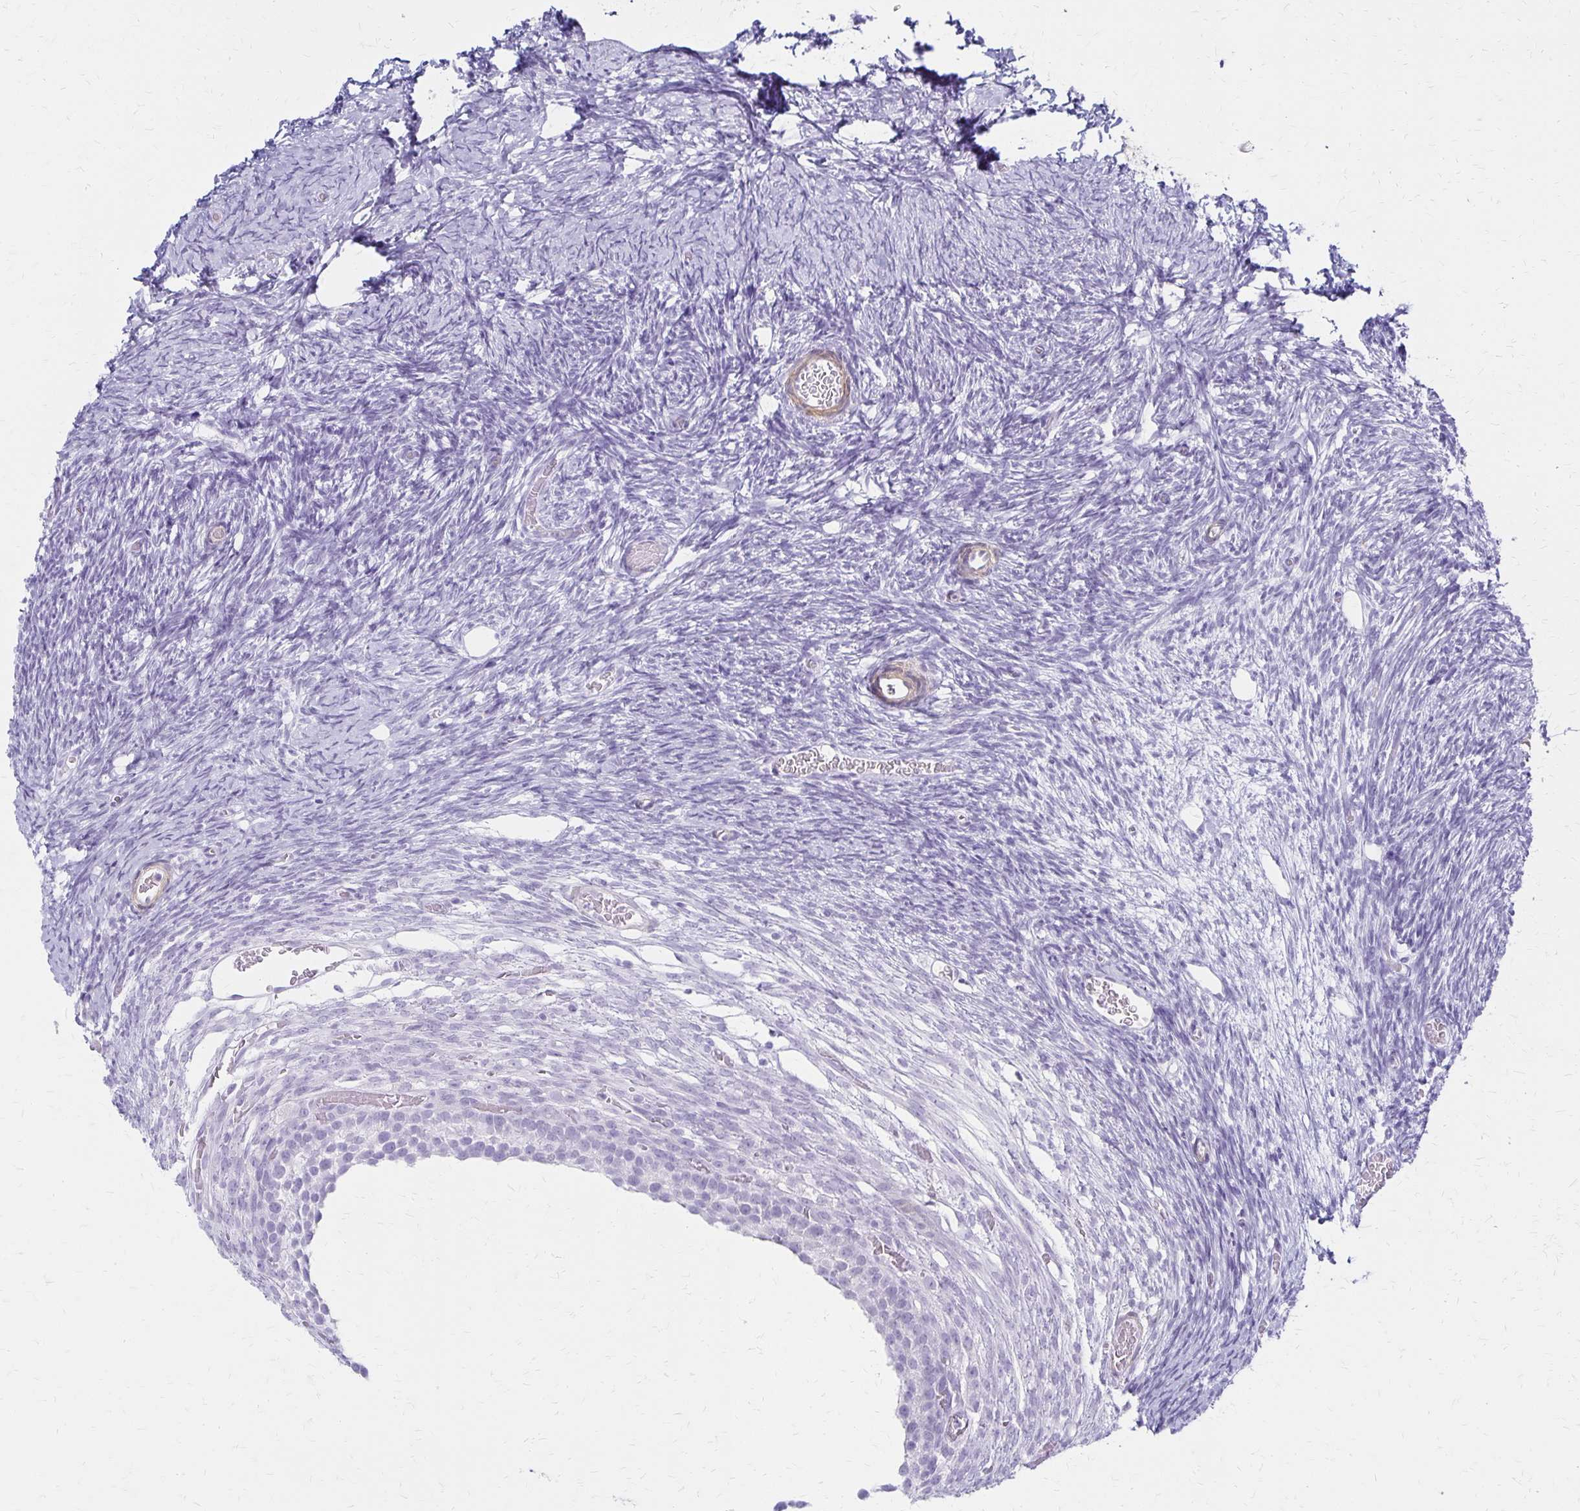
{"staining": {"intensity": "negative", "quantity": "none", "location": "none"}, "tissue": "ovary", "cell_type": "Follicle cells", "image_type": "normal", "snomed": [{"axis": "morphology", "description": "Normal tissue, NOS"}, {"axis": "topography", "description": "Ovary"}], "caption": "IHC photomicrograph of normal human ovary stained for a protein (brown), which displays no positivity in follicle cells.", "gene": "IVL", "patient": {"sex": "female", "age": 39}}